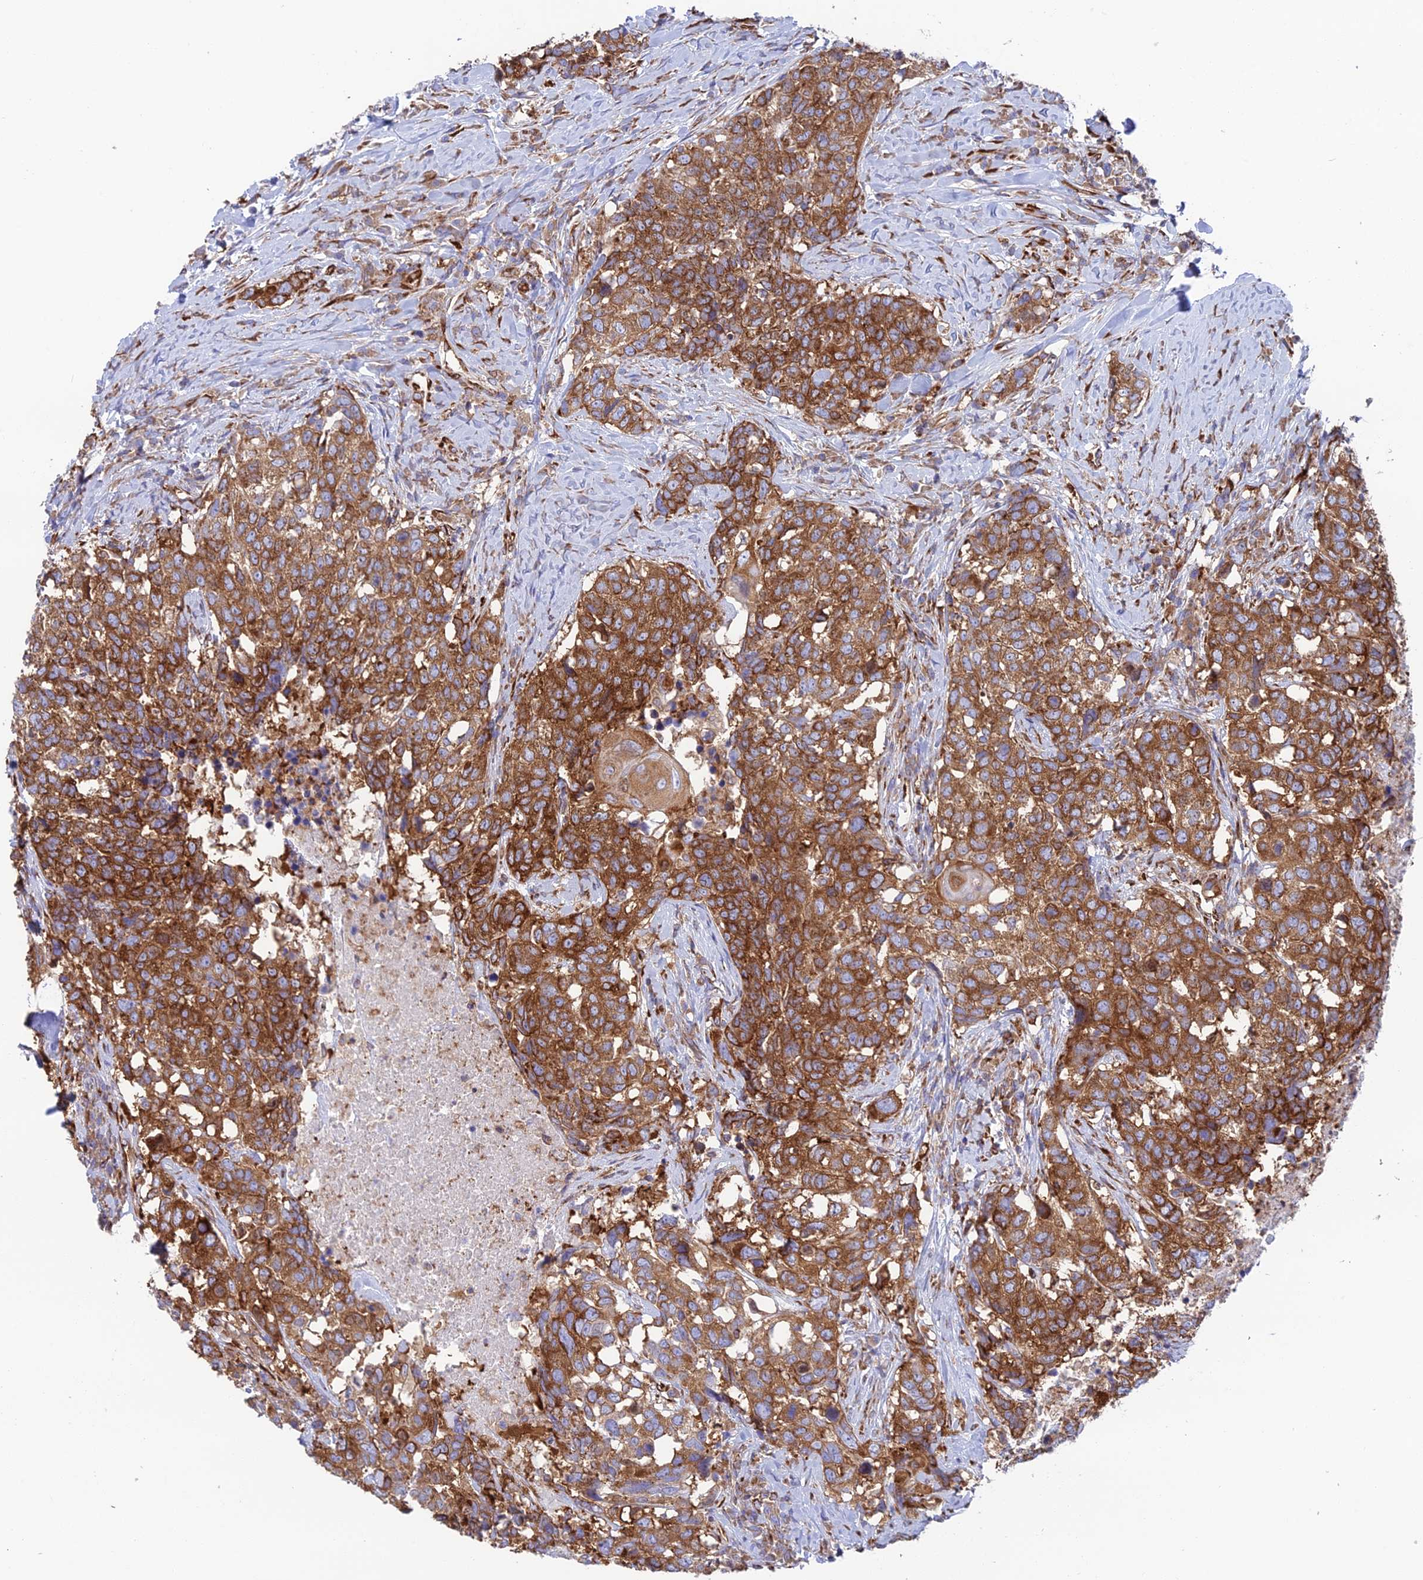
{"staining": {"intensity": "strong", "quantity": ">75%", "location": "cytoplasmic/membranous"}, "tissue": "head and neck cancer", "cell_type": "Tumor cells", "image_type": "cancer", "snomed": [{"axis": "morphology", "description": "Squamous cell carcinoma, NOS"}, {"axis": "topography", "description": "Head-Neck"}], "caption": "High-power microscopy captured an immunohistochemistry photomicrograph of head and neck squamous cell carcinoma, revealing strong cytoplasmic/membranous positivity in about >75% of tumor cells.", "gene": "CCDC69", "patient": {"sex": "male", "age": 66}}